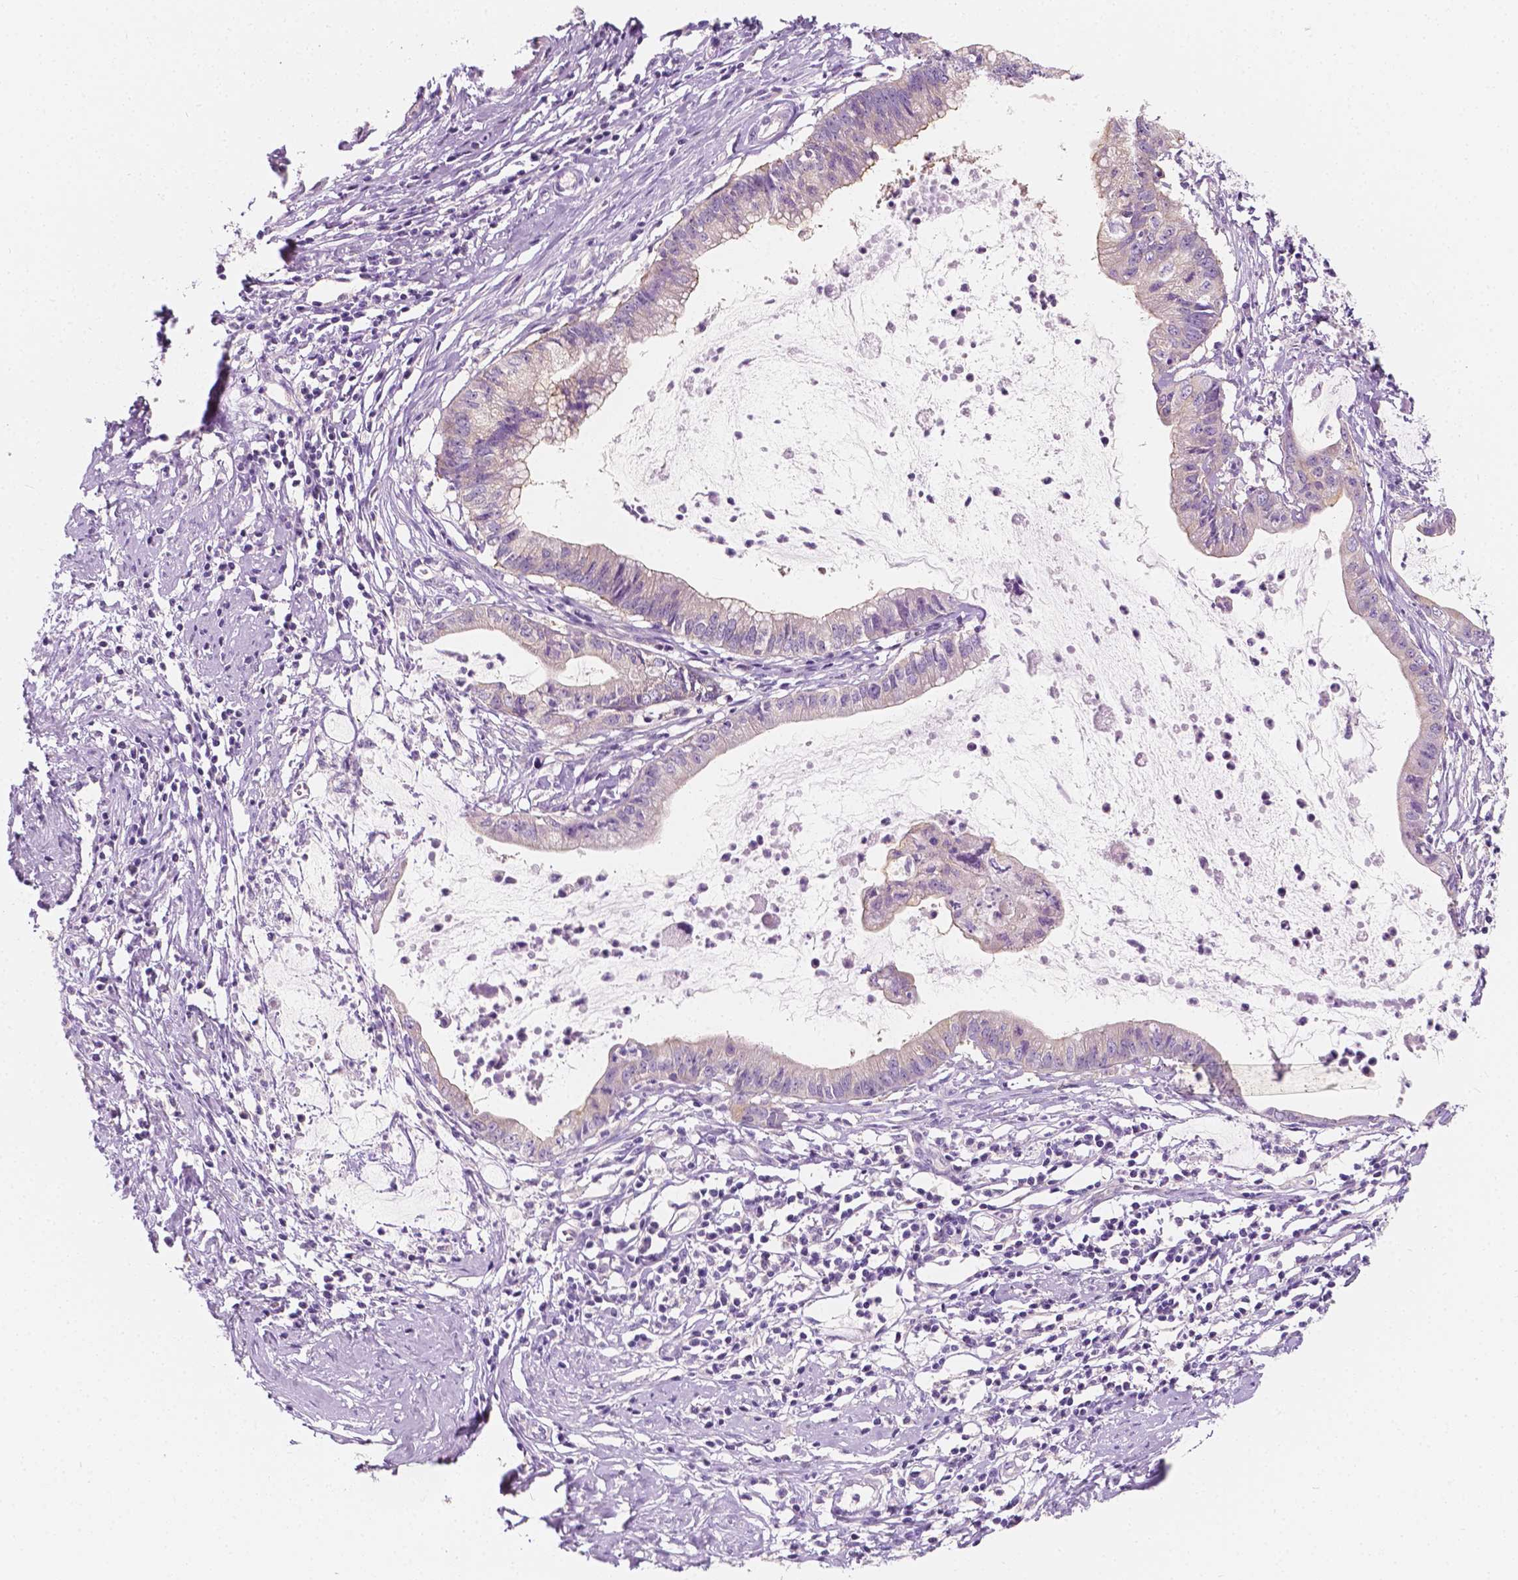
{"staining": {"intensity": "negative", "quantity": "none", "location": "none"}, "tissue": "cervical cancer", "cell_type": "Tumor cells", "image_type": "cancer", "snomed": [{"axis": "morphology", "description": "Normal tissue, NOS"}, {"axis": "morphology", "description": "Adenocarcinoma, NOS"}, {"axis": "topography", "description": "Cervix"}], "caption": "Cervical cancer (adenocarcinoma) was stained to show a protein in brown. There is no significant staining in tumor cells. The staining is performed using DAB brown chromogen with nuclei counter-stained in using hematoxylin.", "gene": "SIRT2", "patient": {"sex": "female", "age": 38}}